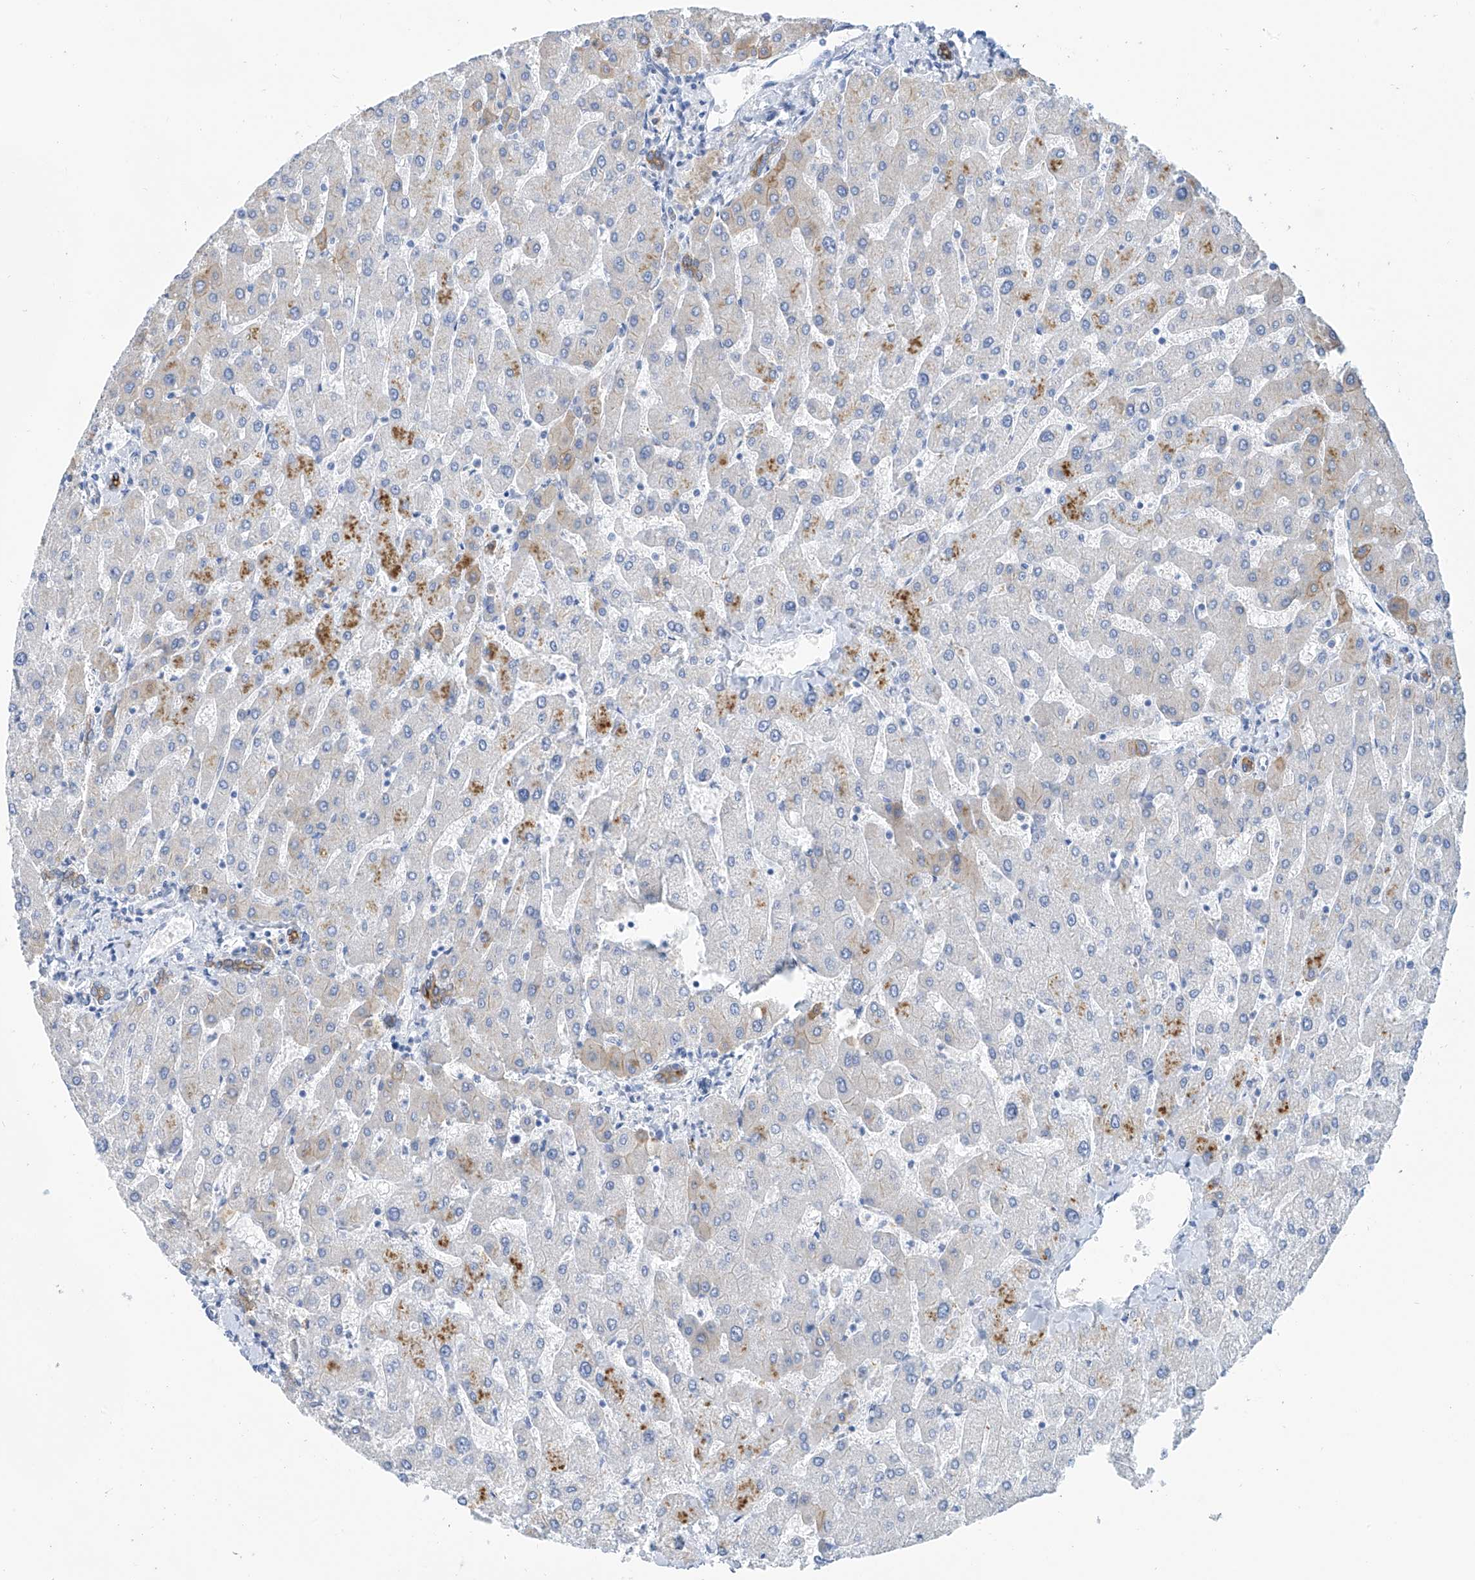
{"staining": {"intensity": "strong", "quantity": ">75%", "location": "cytoplasmic/membranous"}, "tissue": "liver", "cell_type": "Cholangiocytes", "image_type": "normal", "snomed": [{"axis": "morphology", "description": "Normal tissue, NOS"}, {"axis": "topography", "description": "Liver"}], "caption": "A micrograph of human liver stained for a protein shows strong cytoplasmic/membranous brown staining in cholangiocytes.", "gene": "PIK3C2B", "patient": {"sex": "male", "age": 55}}